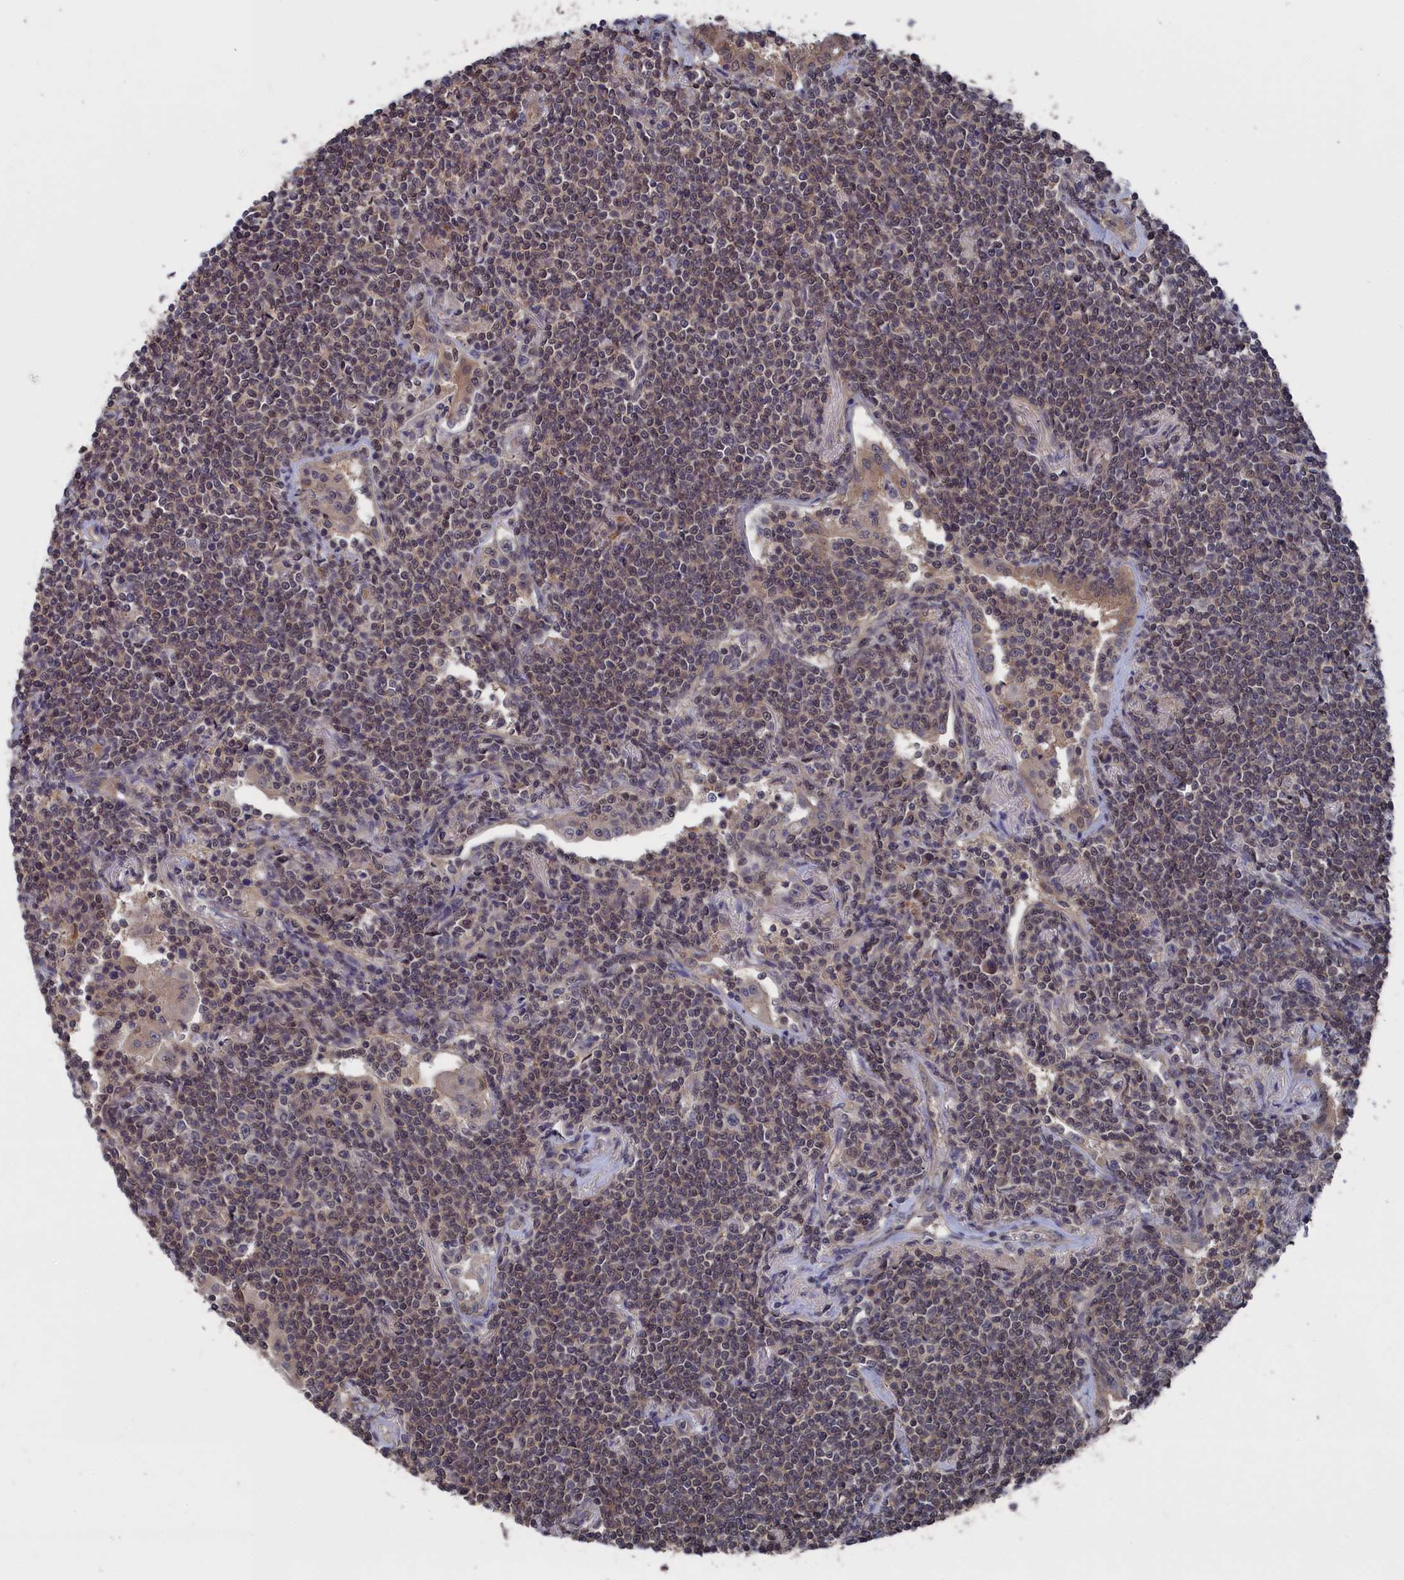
{"staining": {"intensity": "weak", "quantity": "<25%", "location": "nuclear"}, "tissue": "lymphoma", "cell_type": "Tumor cells", "image_type": "cancer", "snomed": [{"axis": "morphology", "description": "Malignant lymphoma, non-Hodgkin's type, Low grade"}, {"axis": "topography", "description": "Lung"}], "caption": "High power microscopy micrograph of an immunohistochemistry photomicrograph of lymphoma, revealing no significant expression in tumor cells. Brightfield microscopy of IHC stained with DAB (brown) and hematoxylin (blue), captured at high magnification.", "gene": "NUTF2", "patient": {"sex": "female", "age": 71}}